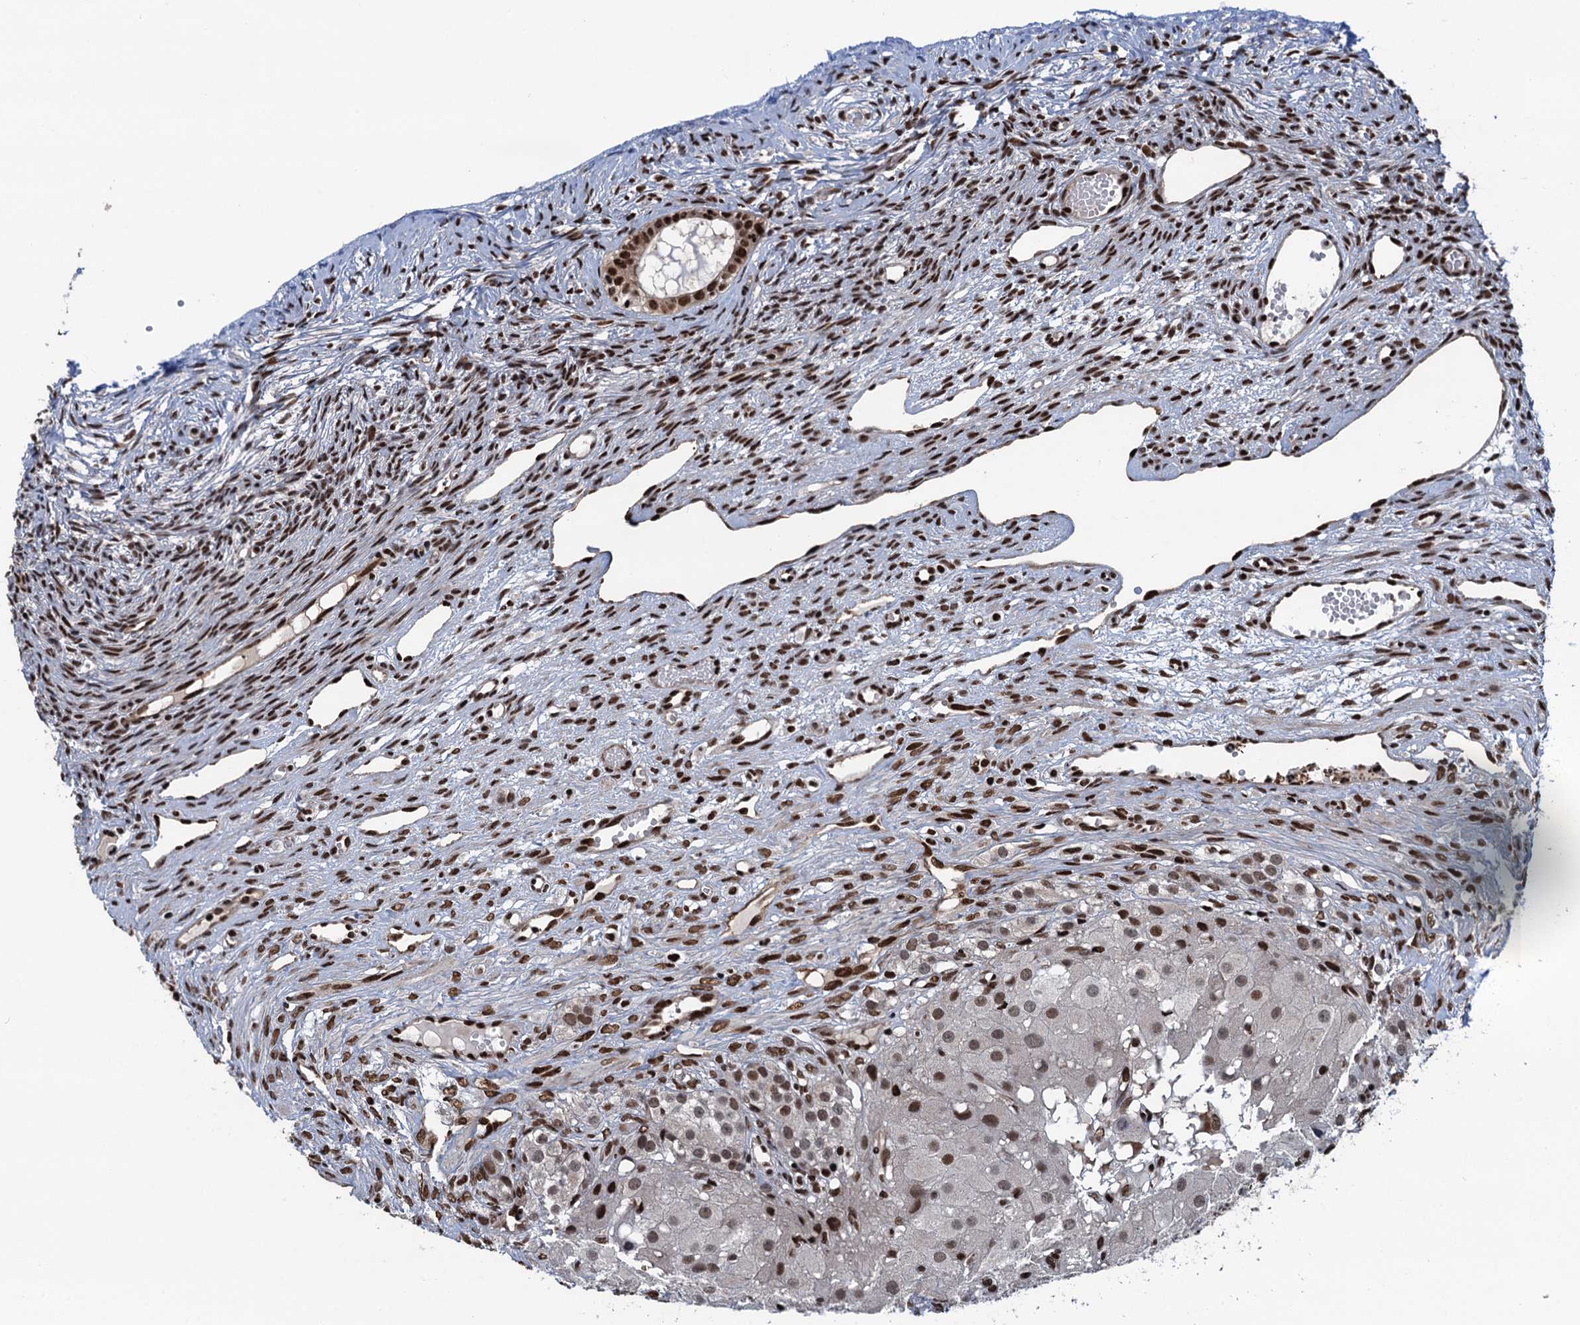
{"staining": {"intensity": "strong", "quantity": ">75%", "location": "nuclear"}, "tissue": "ovary", "cell_type": "Follicle cells", "image_type": "normal", "snomed": [{"axis": "morphology", "description": "Normal tissue, NOS"}, {"axis": "topography", "description": "Ovary"}], "caption": "Immunohistochemical staining of normal ovary exhibits strong nuclear protein staining in about >75% of follicle cells.", "gene": "PPP4R1", "patient": {"sex": "female", "age": 51}}